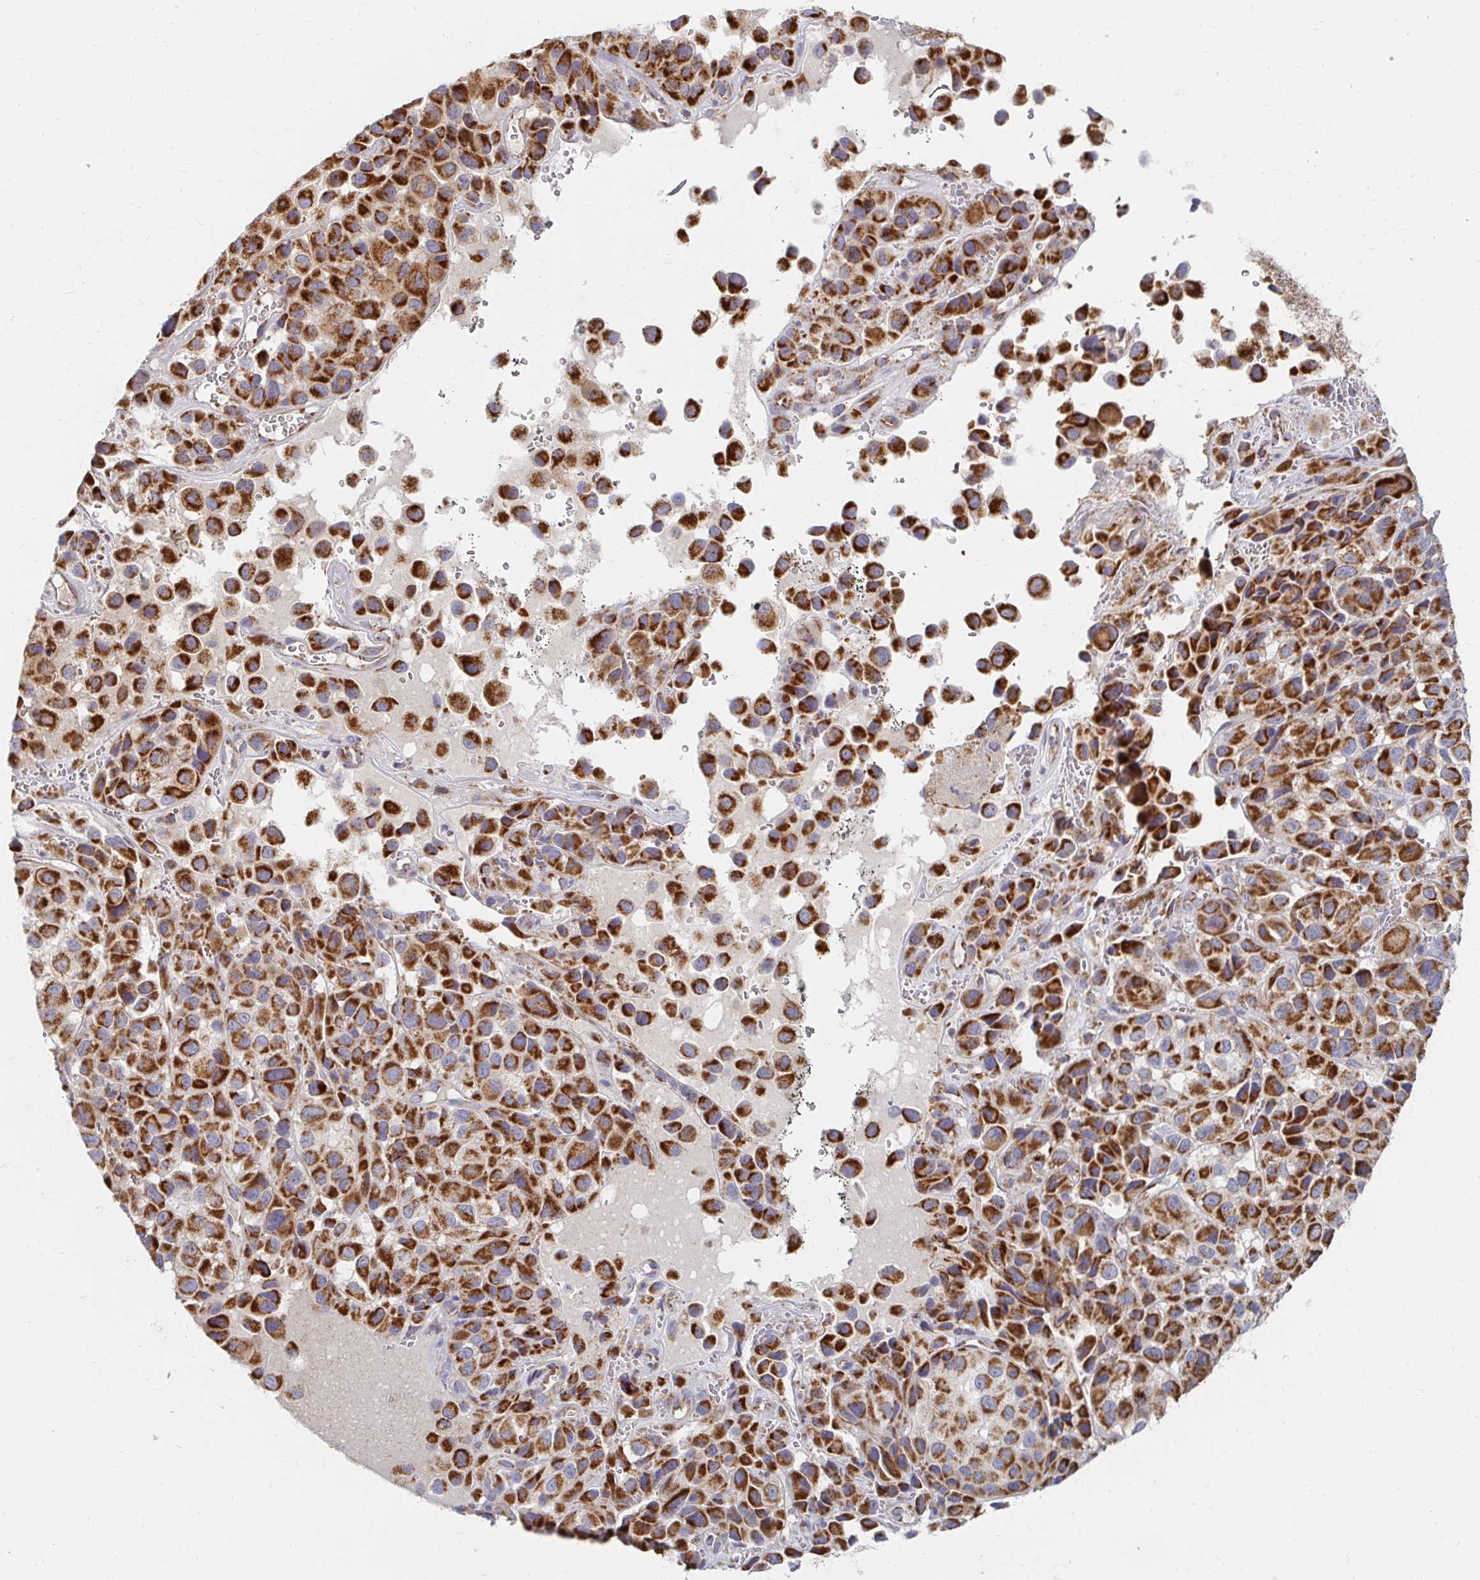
{"staining": {"intensity": "strong", "quantity": ">75%", "location": "cytoplasmic/membranous"}, "tissue": "melanoma", "cell_type": "Tumor cells", "image_type": "cancer", "snomed": [{"axis": "morphology", "description": "Malignant melanoma, NOS"}, {"axis": "topography", "description": "Skin"}], "caption": "An immunohistochemistry micrograph of tumor tissue is shown. Protein staining in brown shows strong cytoplasmic/membranous positivity in malignant melanoma within tumor cells.", "gene": "MAVS", "patient": {"sex": "male", "age": 93}}